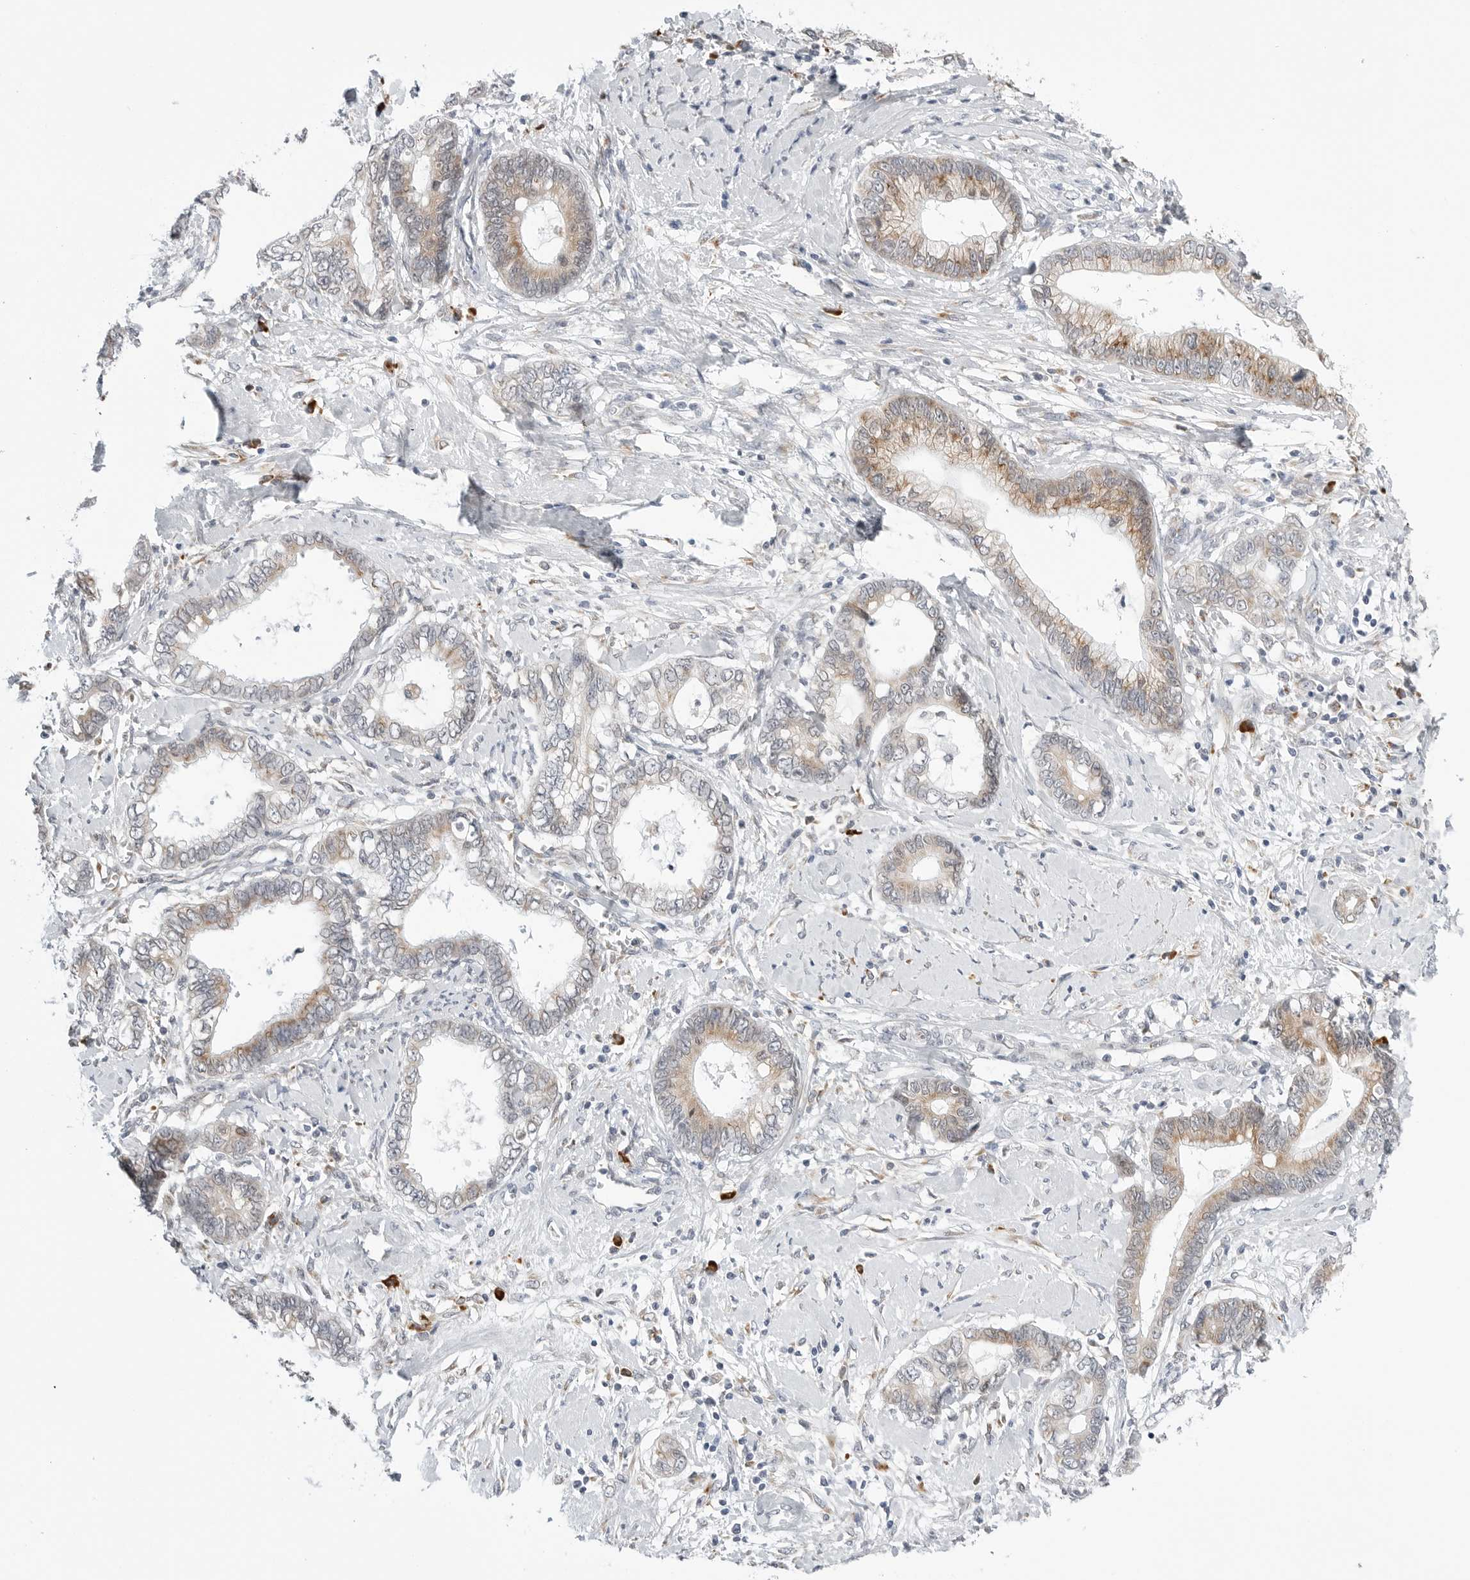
{"staining": {"intensity": "moderate", "quantity": "<25%", "location": "cytoplasmic/membranous"}, "tissue": "cervical cancer", "cell_type": "Tumor cells", "image_type": "cancer", "snomed": [{"axis": "morphology", "description": "Adenocarcinoma, NOS"}, {"axis": "topography", "description": "Cervix"}], "caption": "Adenocarcinoma (cervical) stained for a protein demonstrates moderate cytoplasmic/membranous positivity in tumor cells.", "gene": "RPN1", "patient": {"sex": "female", "age": 44}}